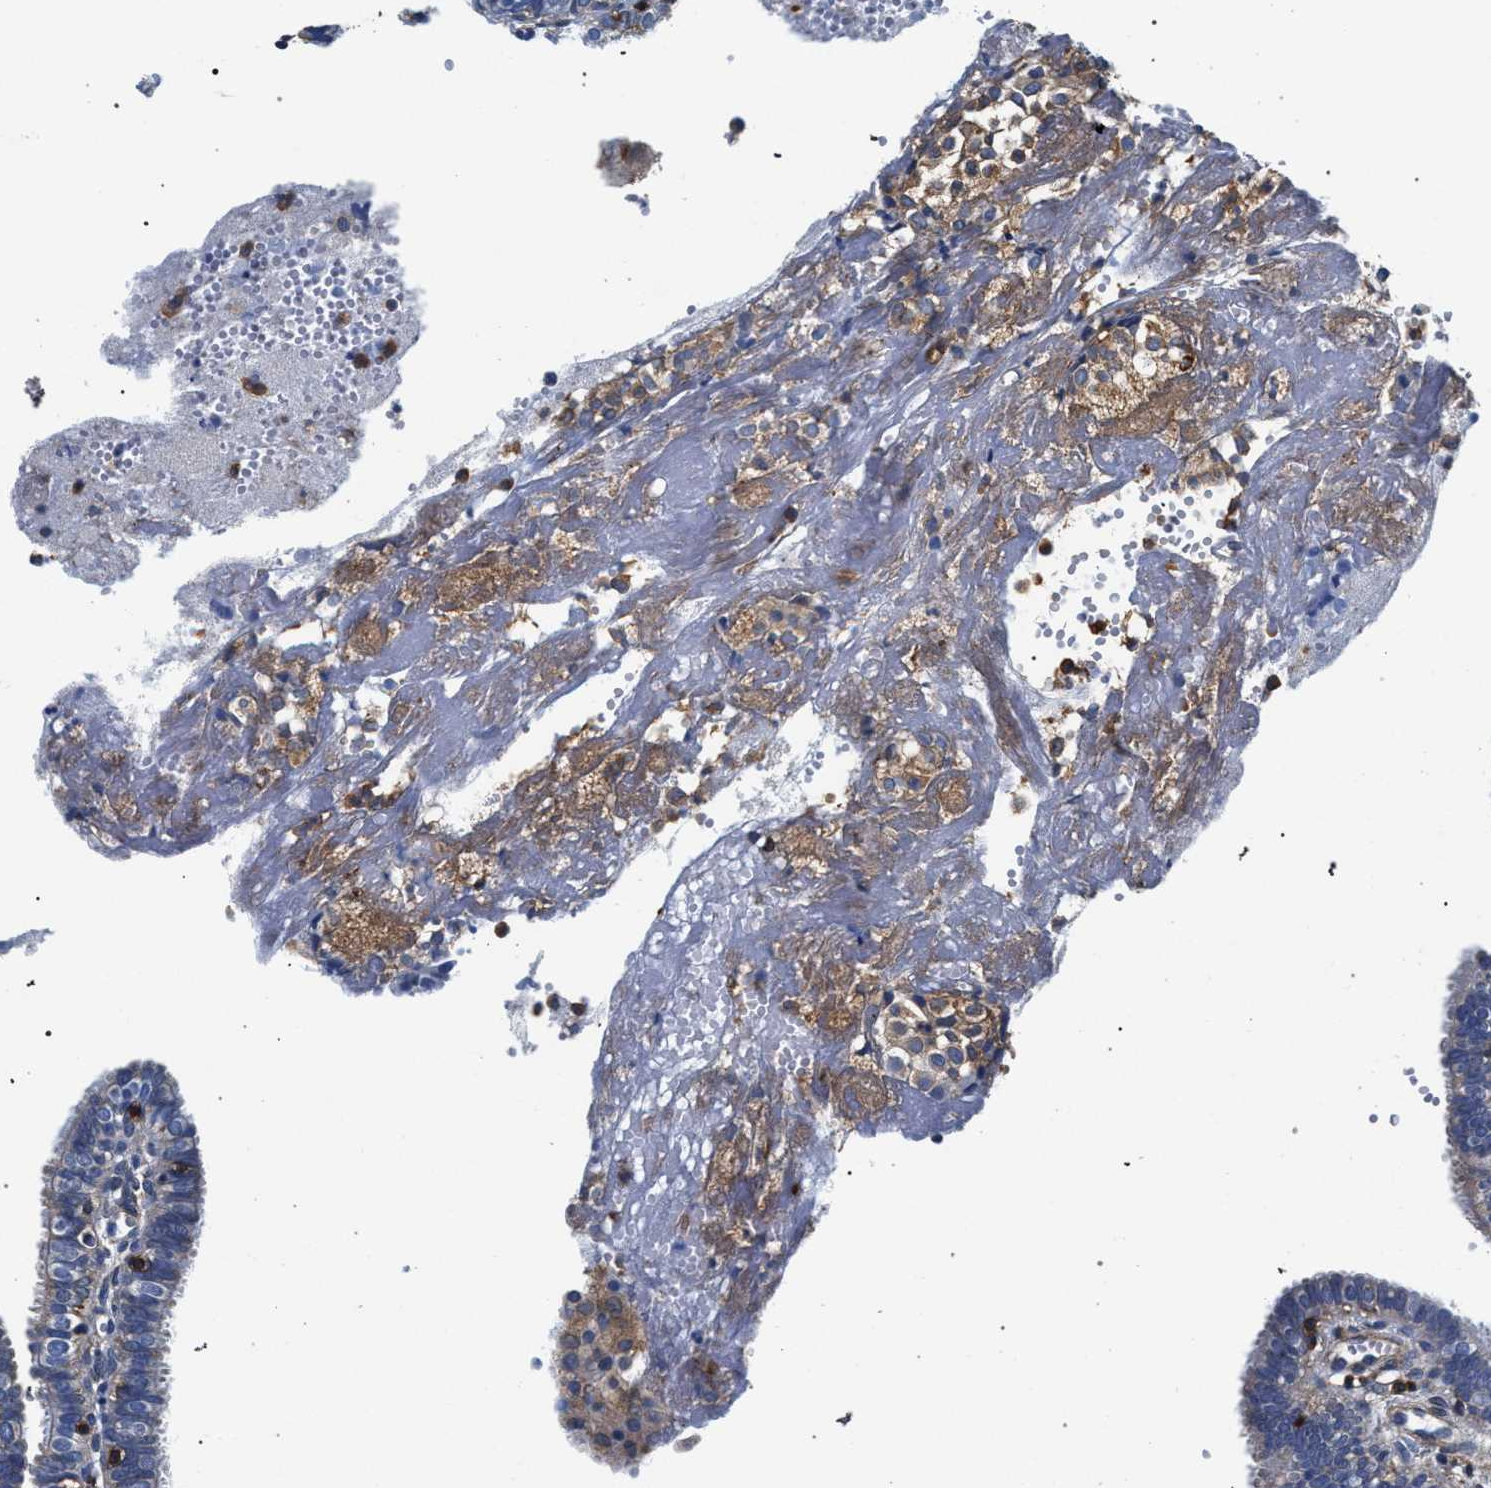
{"staining": {"intensity": "negative", "quantity": "none", "location": "none"}, "tissue": "fallopian tube", "cell_type": "Glandular cells", "image_type": "normal", "snomed": [{"axis": "morphology", "description": "Normal tissue, NOS"}, {"axis": "topography", "description": "Fallopian tube"}, {"axis": "topography", "description": "Placenta"}], "caption": "A high-resolution micrograph shows immunohistochemistry staining of normal fallopian tube, which exhibits no significant expression in glandular cells.", "gene": "LASP1", "patient": {"sex": "female", "age": 34}}